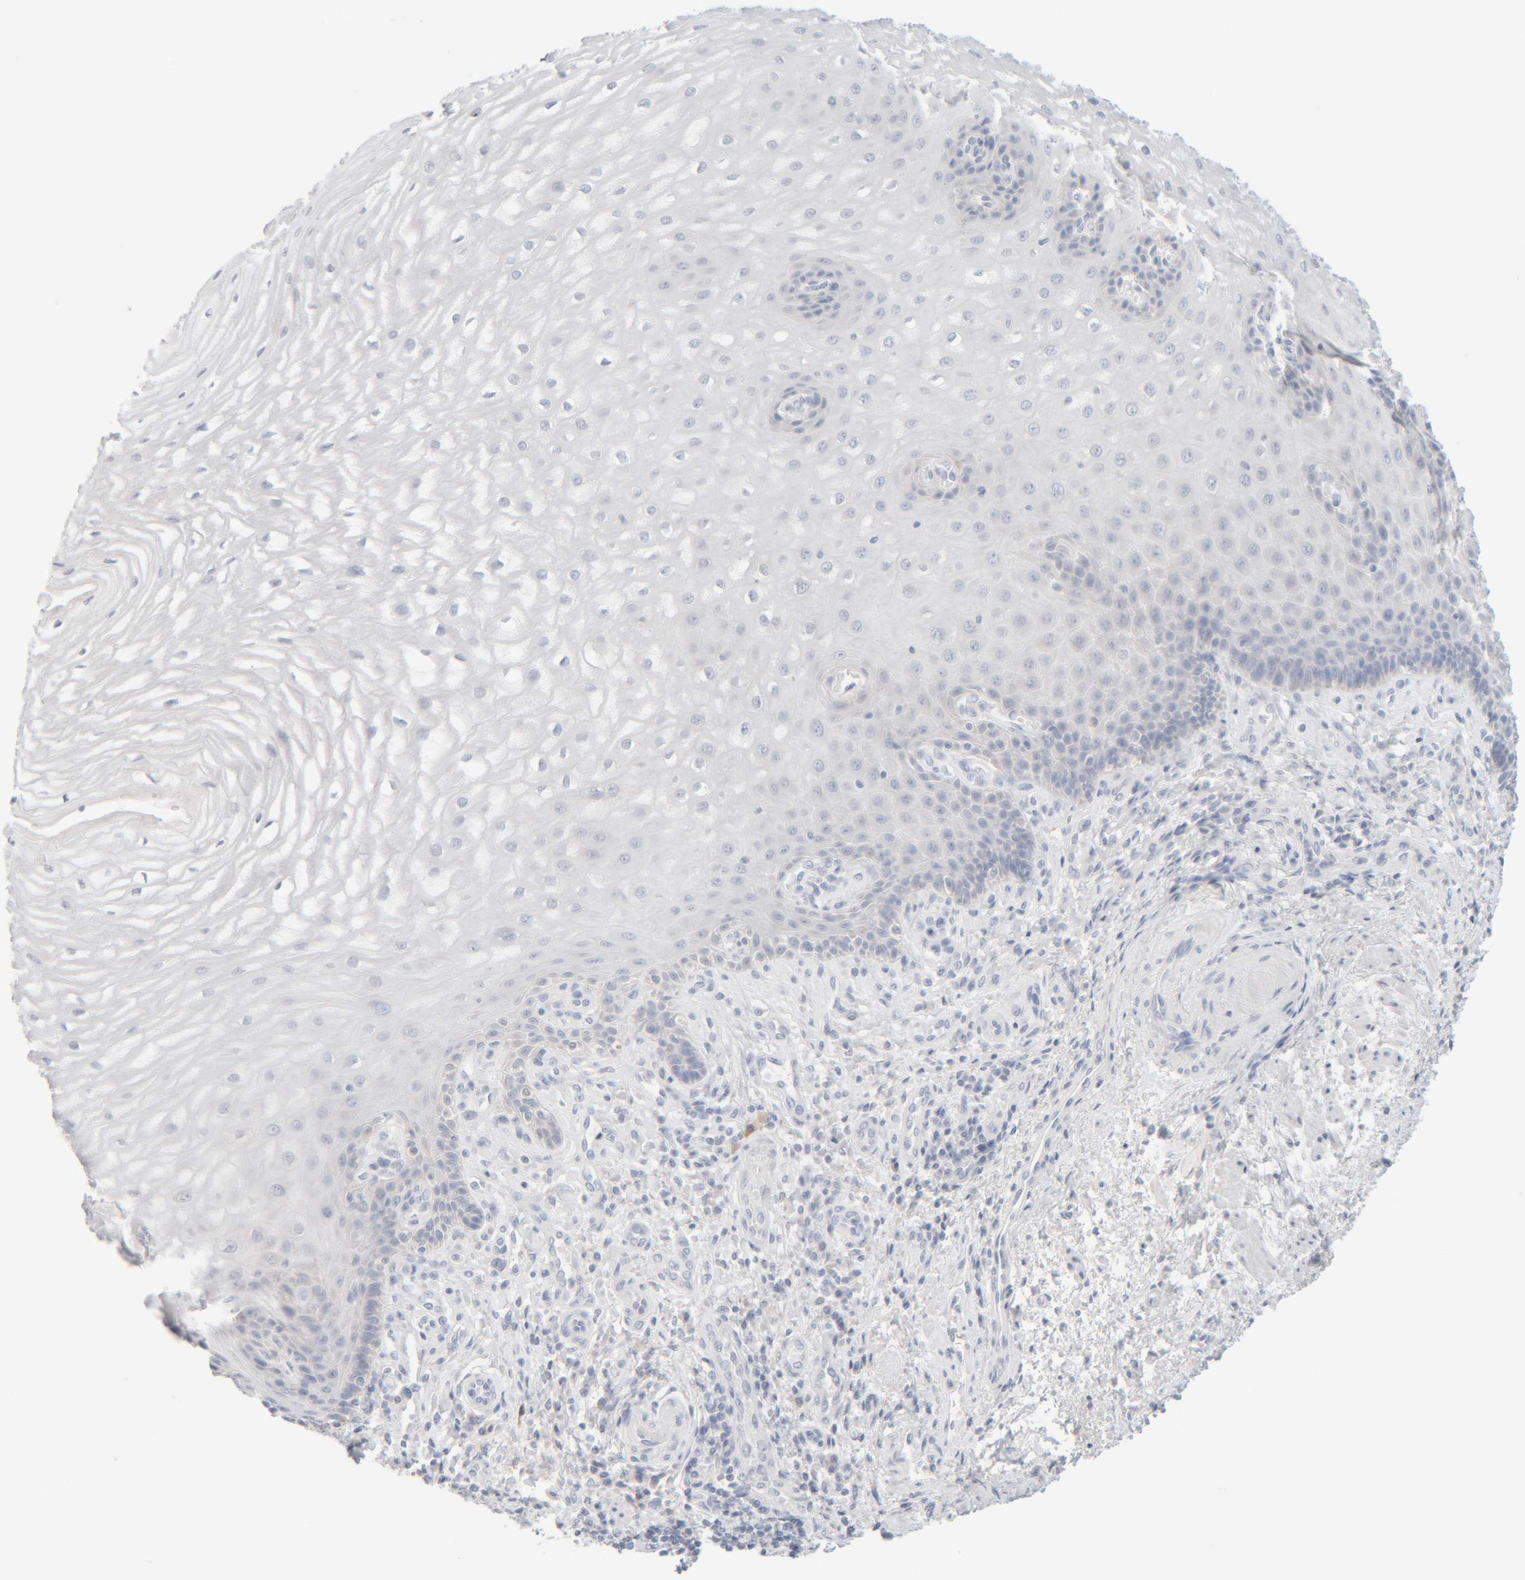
{"staining": {"intensity": "negative", "quantity": "none", "location": "none"}, "tissue": "esophagus", "cell_type": "Squamous epithelial cells", "image_type": "normal", "snomed": [{"axis": "morphology", "description": "Normal tissue, NOS"}, {"axis": "topography", "description": "Esophagus"}], "caption": "Esophagus stained for a protein using IHC displays no expression squamous epithelial cells.", "gene": "RIDA", "patient": {"sex": "male", "age": 54}}